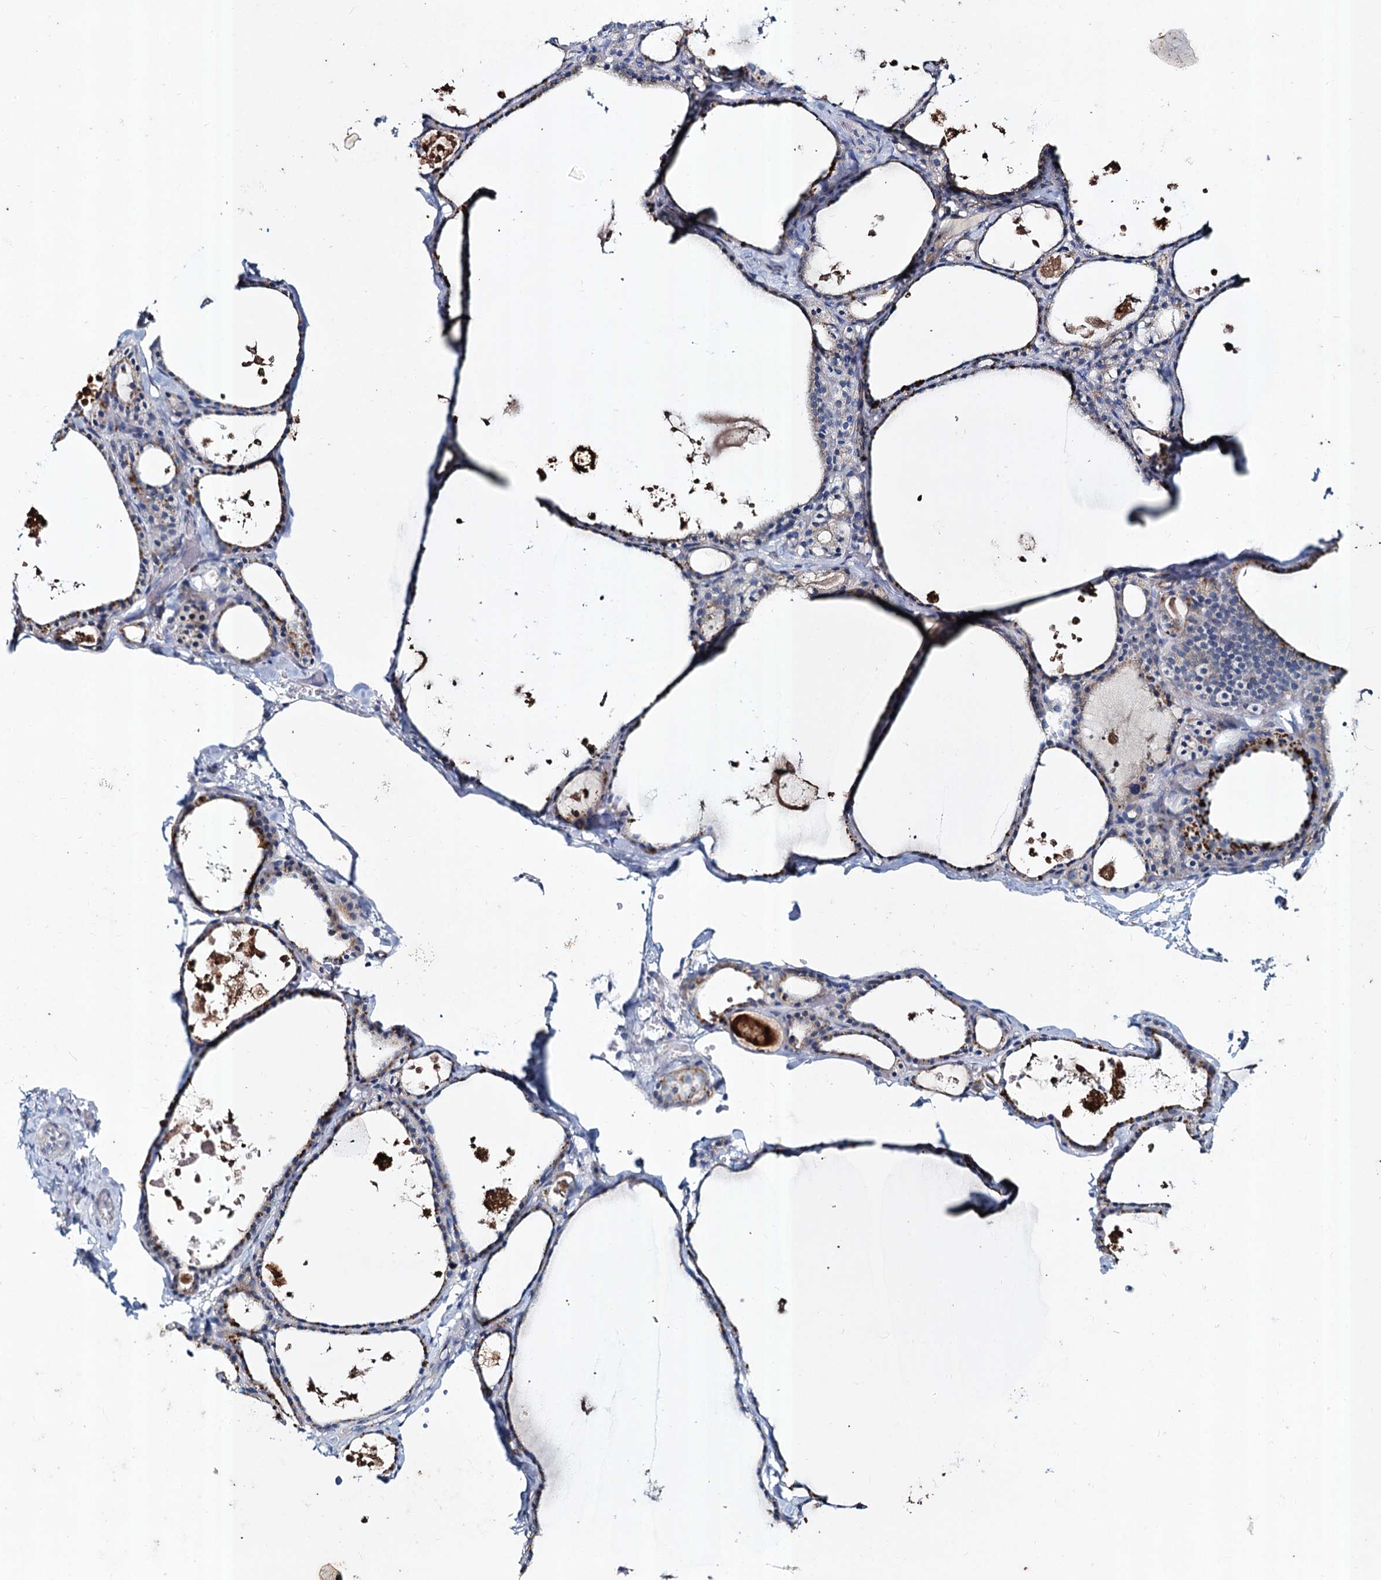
{"staining": {"intensity": "negative", "quantity": "none", "location": "none"}, "tissue": "thyroid gland", "cell_type": "Glandular cells", "image_type": "normal", "snomed": [{"axis": "morphology", "description": "Normal tissue, NOS"}, {"axis": "topography", "description": "Thyroid gland"}], "caption": "The histopathology image displays no significant positivity in glandular cells of thyroid gland. (DAB immunohistochemistry (IHC) visualized using brightfield microscopy, high magnification).", "gene": "TMX2", "patient": {"sex": "male", "age": 56}}